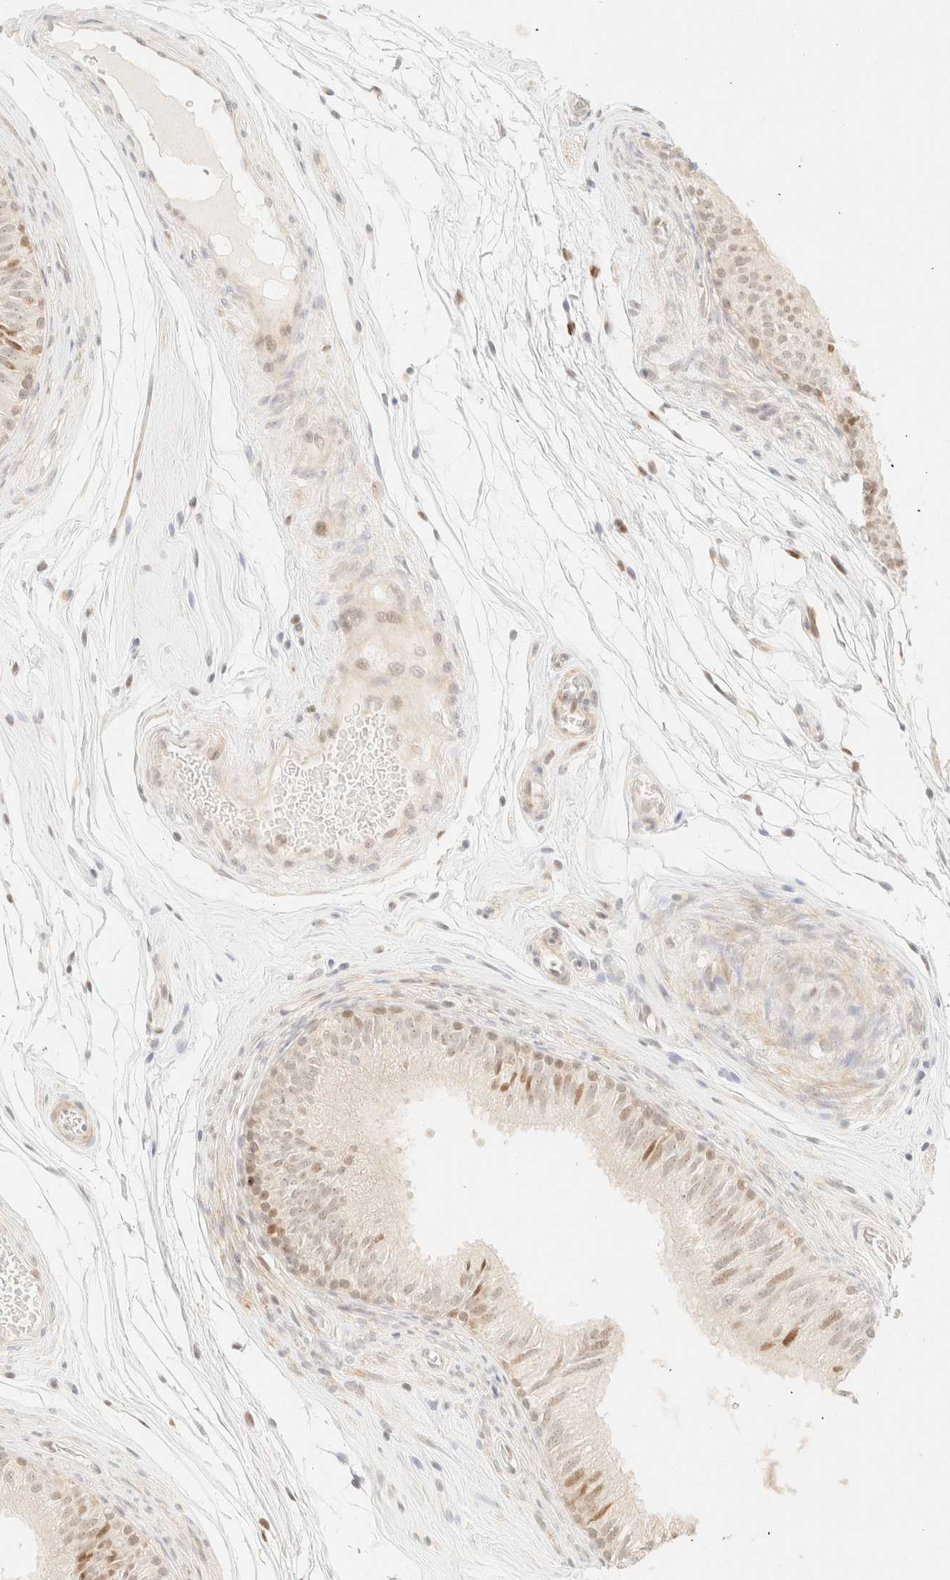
{"staining": {"intensity": "moderate", "quantity": "25%-75%", "location": "nuclear"}, "tissue": "epididymis", "cell_type": "Glandular cells", "image_type": "normal", "snomed": [{"axis": "morphology", "description": "Normal tissue, NOS"}, {"axis": "topography", "description": "Epididymis"}], "caption": "The micrograph displays a brown stain indicating the presence of a protein in the nuclear of glandular cells in epididymis. Nuclei are stained in blue.", "gene": "TSR1", "patient": {"sex": "male", "age": 36}}